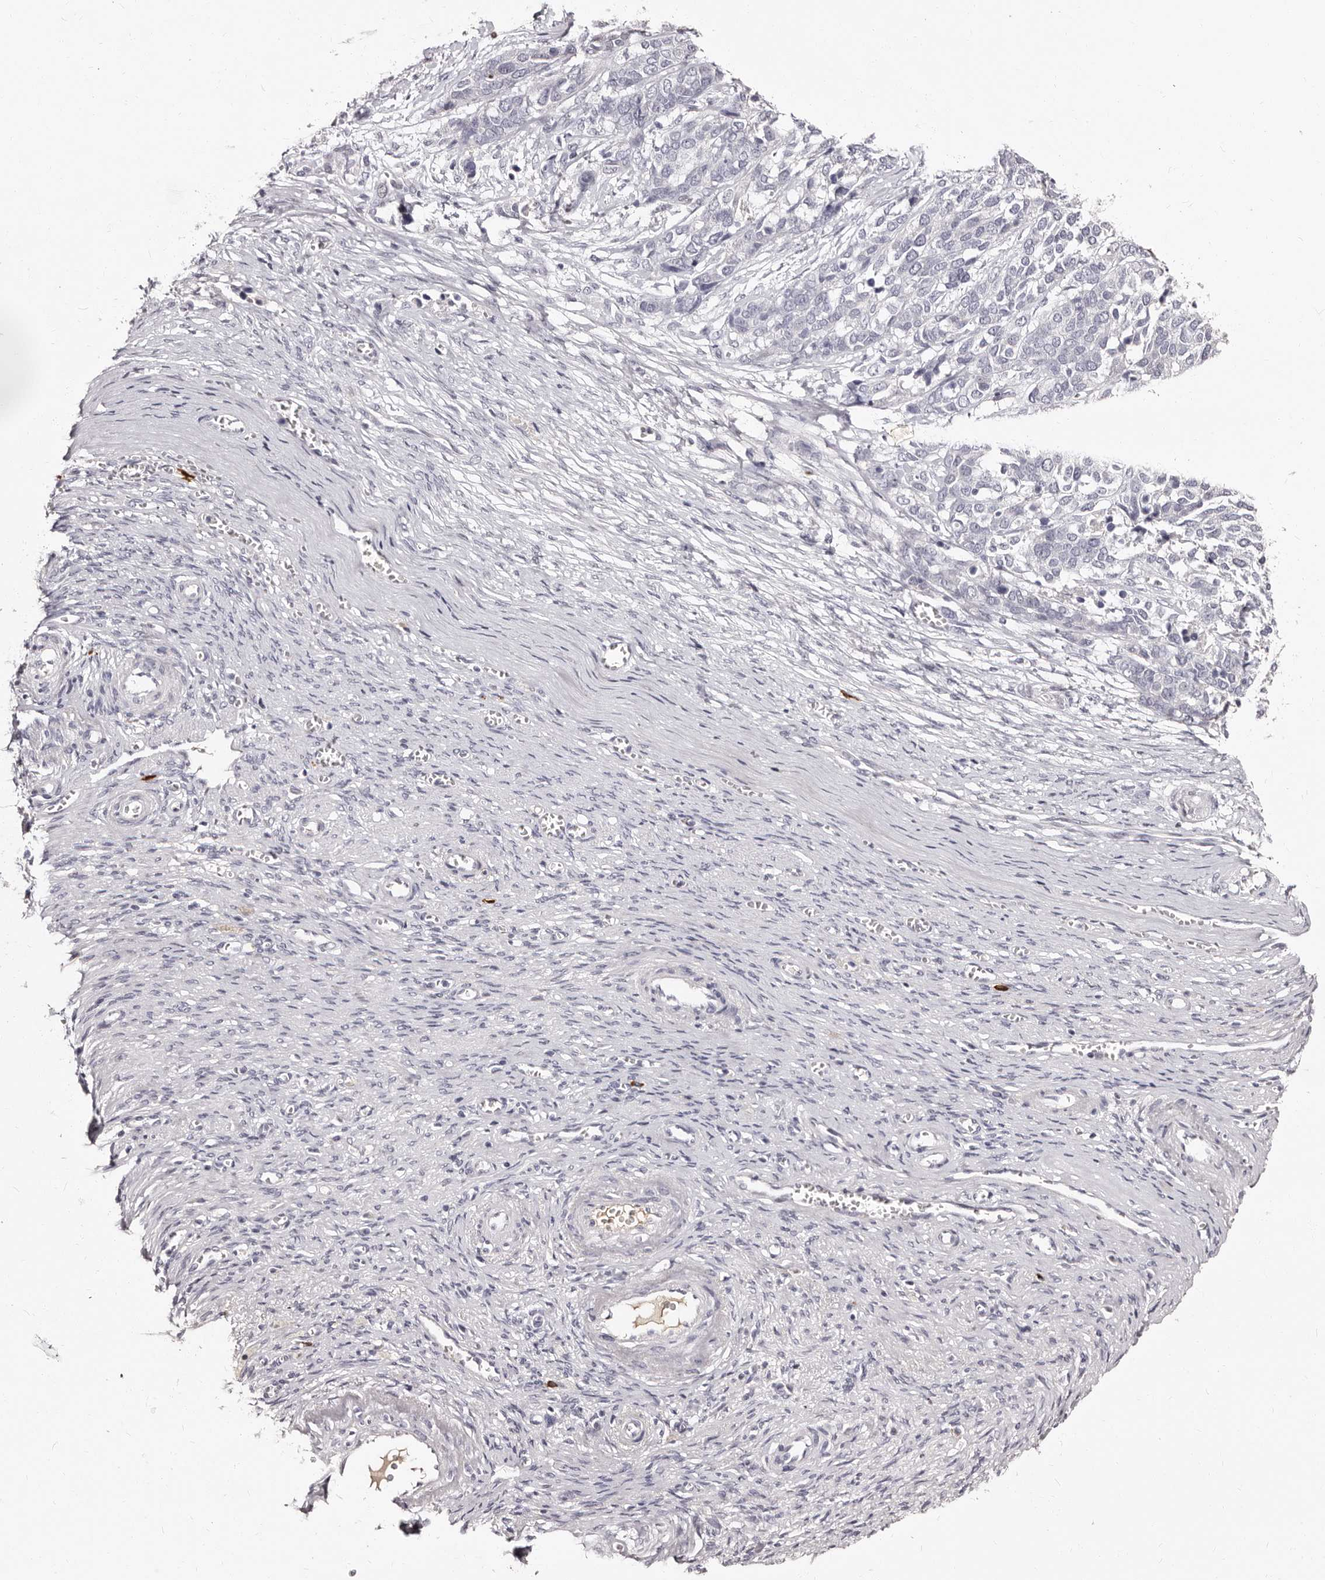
{"staining": {"intensity": "negative", "quantity": "none", "location": "none"}, "tissue": "ovarian cancer", "cell_type": "Tumor cells", "image_type": "cancer", "snomed": [{"axis": "morphology", "description": "Cystadenocarcinoma, serous, NOS"}, {"axis": "topography", "description": "Ovary"}], "caption": "Immunohistochemical staining of human serous cystadenocarcinoma (ovarian) exhibits no significant positivity in tumor cells.", "gene": "TBC1D22B", "patient": {"sex": "female", "age": 44}}